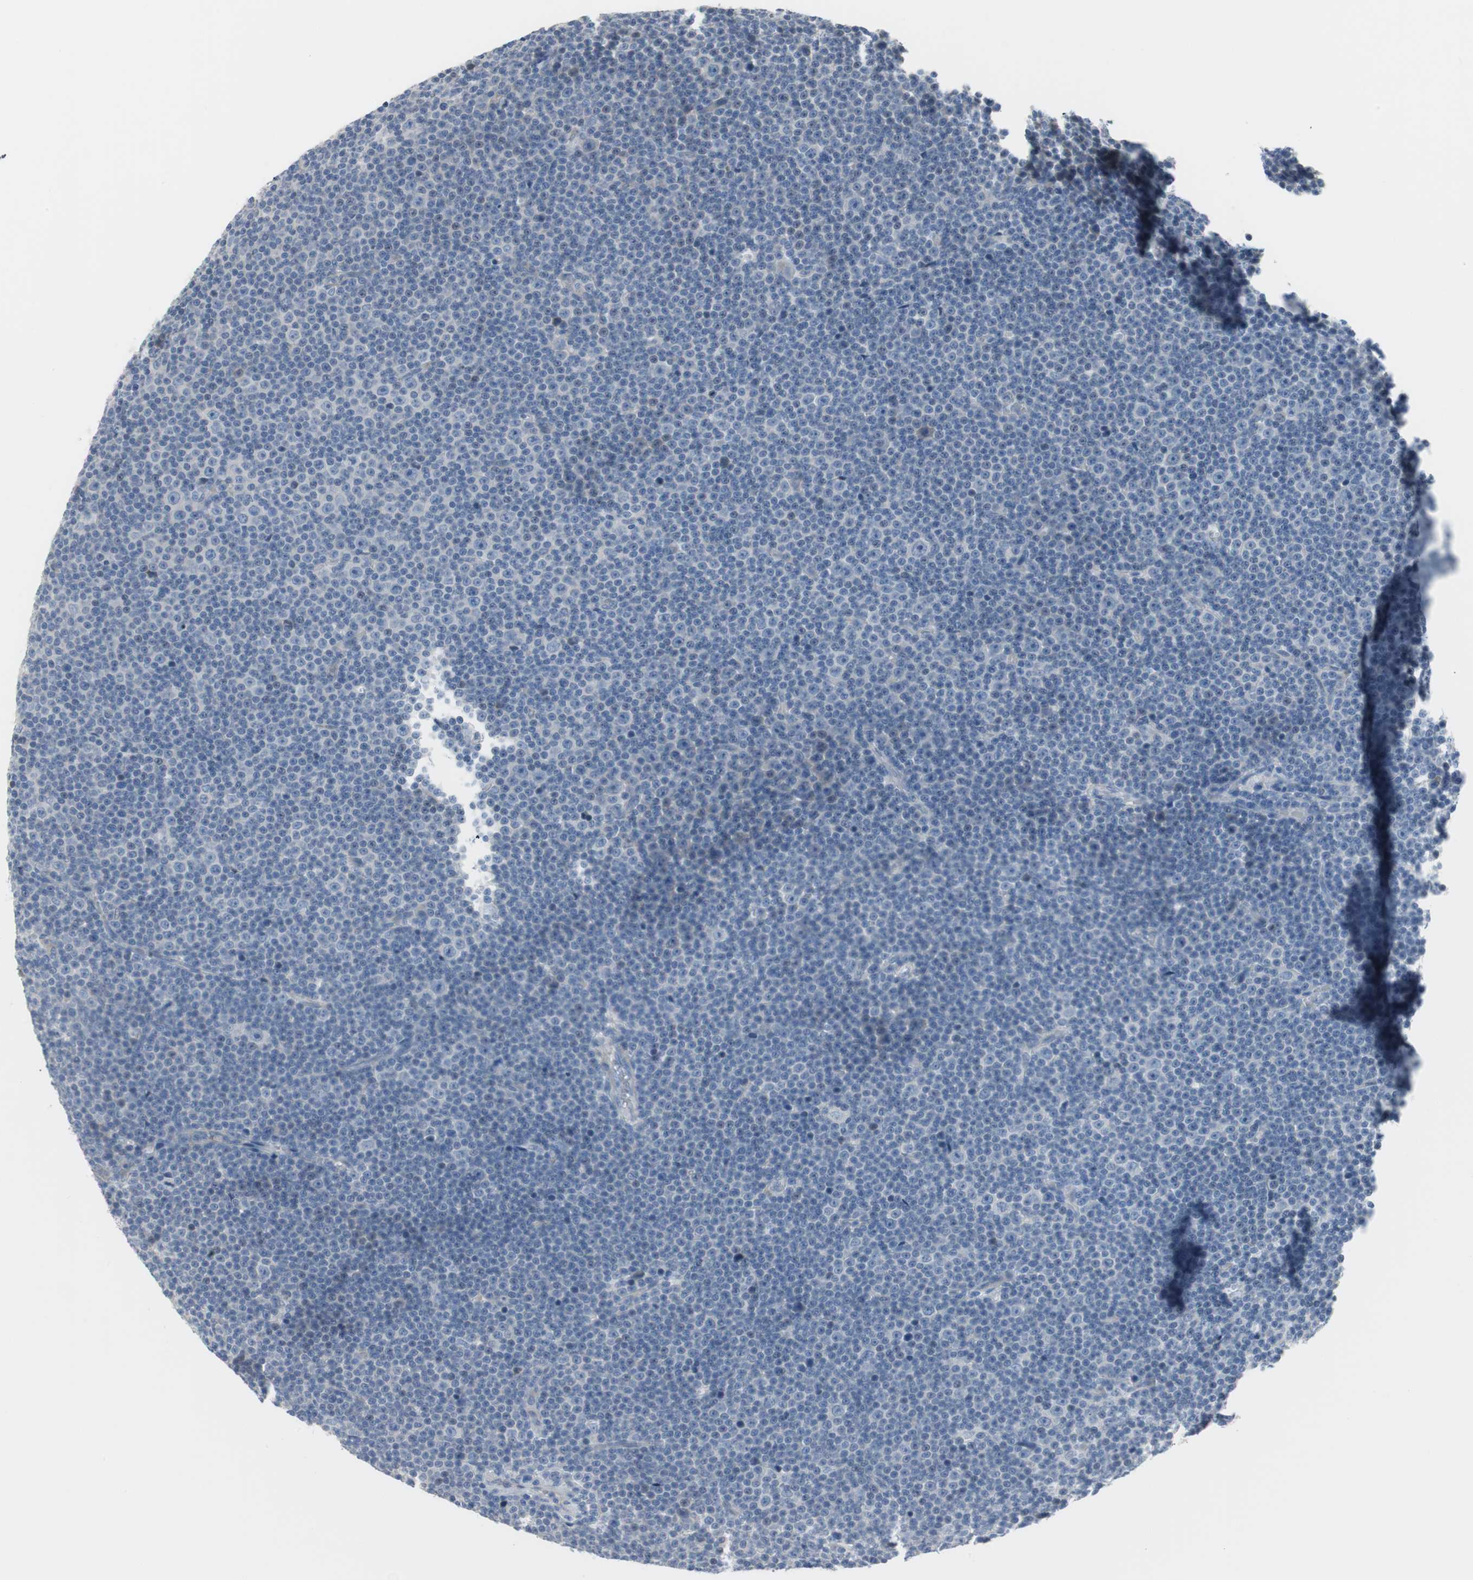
{"staining": {"intensity": "negative", "quantity": "none", "location": "none"}, "tissue": "lymphoma", "cell_type": "Tumor cells", "image_type": "cancer", "snomed": [{"axis": "morphology", "description": "Malignant lymphoma, non-Hodgkin's type, Low grade"}, {"axis": "topography", "description": "Lymph node"}], "caption": "Immunohistochemistry image of neoplastic tissue: low-grade malignant lymphoma, non-Hodgkin's type stained with DAB (3,3'-diaminobenzidine) shows no significant protein expression in tumor cells. The staining was performed using DAB (3,3'-diaminobenzidine) to visualize the protein expression in brown, while the nuclei were stained in blue with hematoxylin (Magnification: 20x).", "gene": "PIGR", "patient": {"sex": "female", "age": 67}}